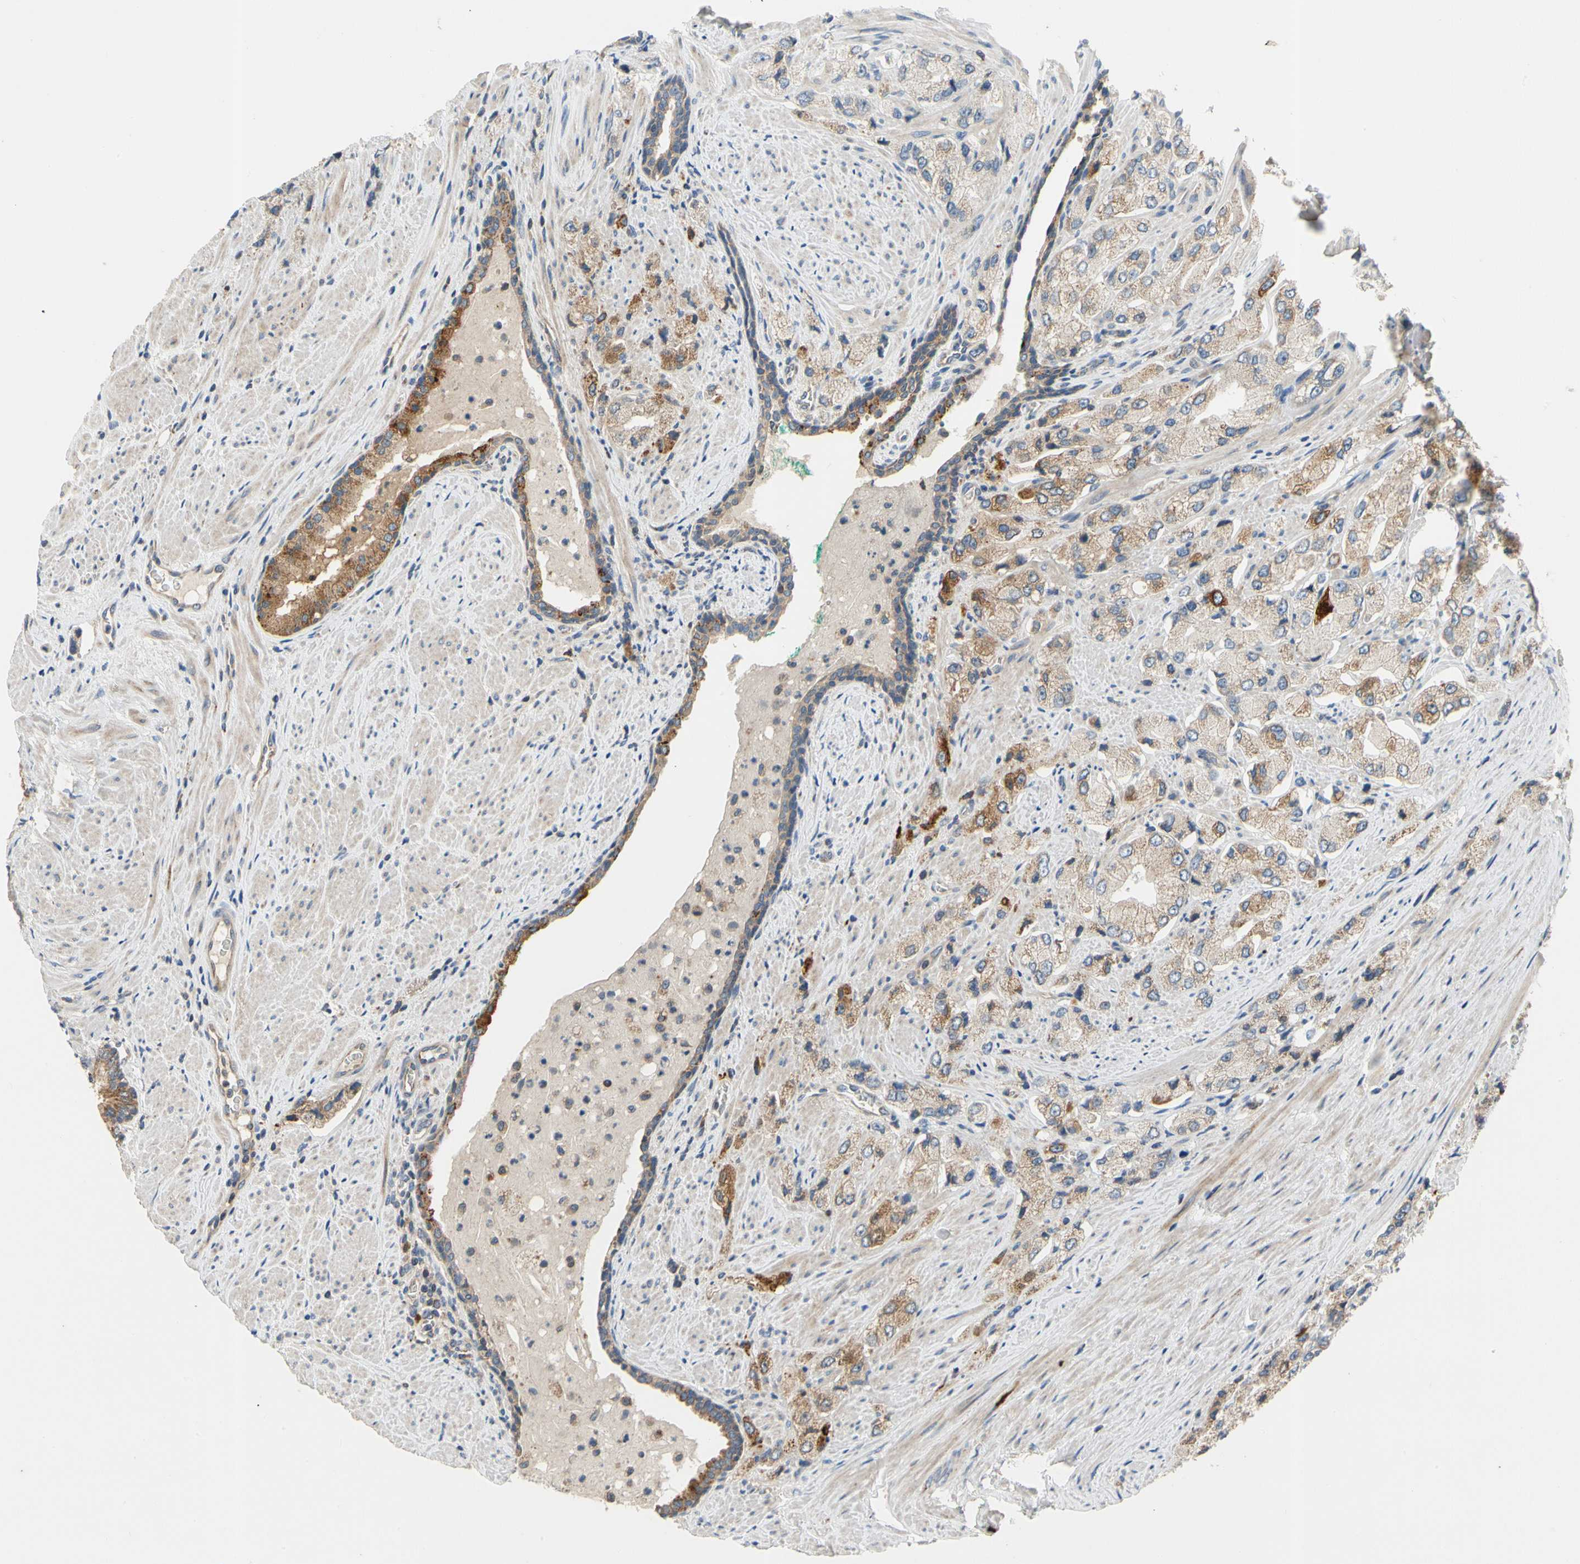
{"staining": {"intensity": "moderate", "quantity": ">75%", "location": "cytoplasmic/membranous"}, "tissue": "prostate cancer", "cell_type": "Tumor cells", "image_type": "cancer", "snomed": [{"axis": "morphology", "description": "Adenocarcinoma, High grade"}, {"axis": "topography", "description": "Prostate"}], "caption": "Protein staining of prostate high-grade adenocarcinoma tissue reveals moderate cytoplasmic/membranous expression in approximately >75% of tumor cells.", "gene": "KLHDC8B", "patient": {"sex": "male", "age": 58}}